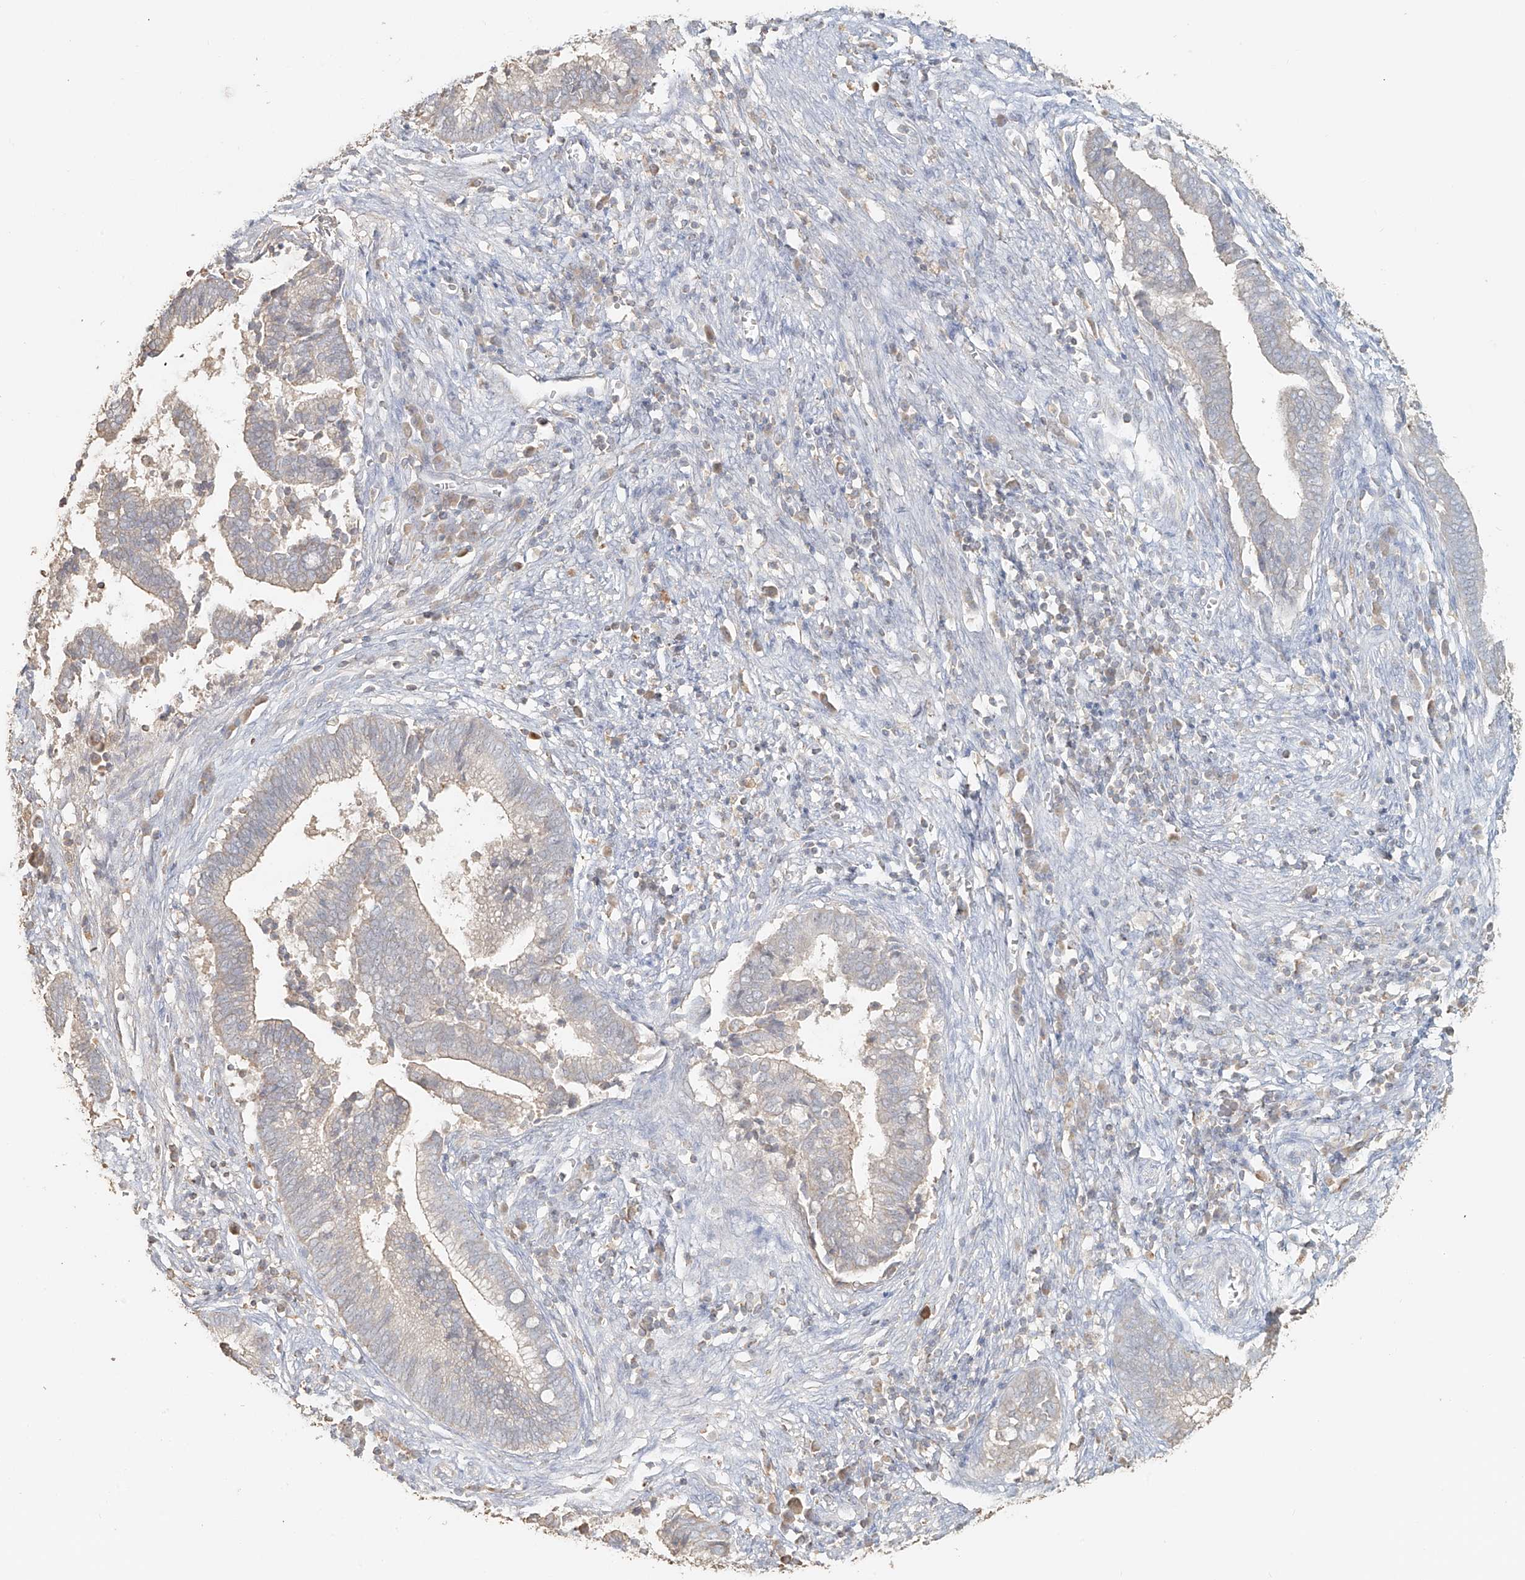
{"staining": {"intensity": "weak", "quantity": "<25%", "location": "cytoplasmic/membranous"}, "tissue": "cervical cancer", "cell_type": "Tumor cells", "image_type": "cancer", "snomed": [{"axis": "morphology", "description": "Adenocarcinoma, NOS"}, {"axis": "topography", "description": "Cervix"}], "caption": "This is a image of immunohistochemistry (IHC) staining of cervical cancer (adenocarcinoma), which shows no staining in tumor cells.", "gene": "NPHS1", "patient": {"sex": "female", "age": 44}}